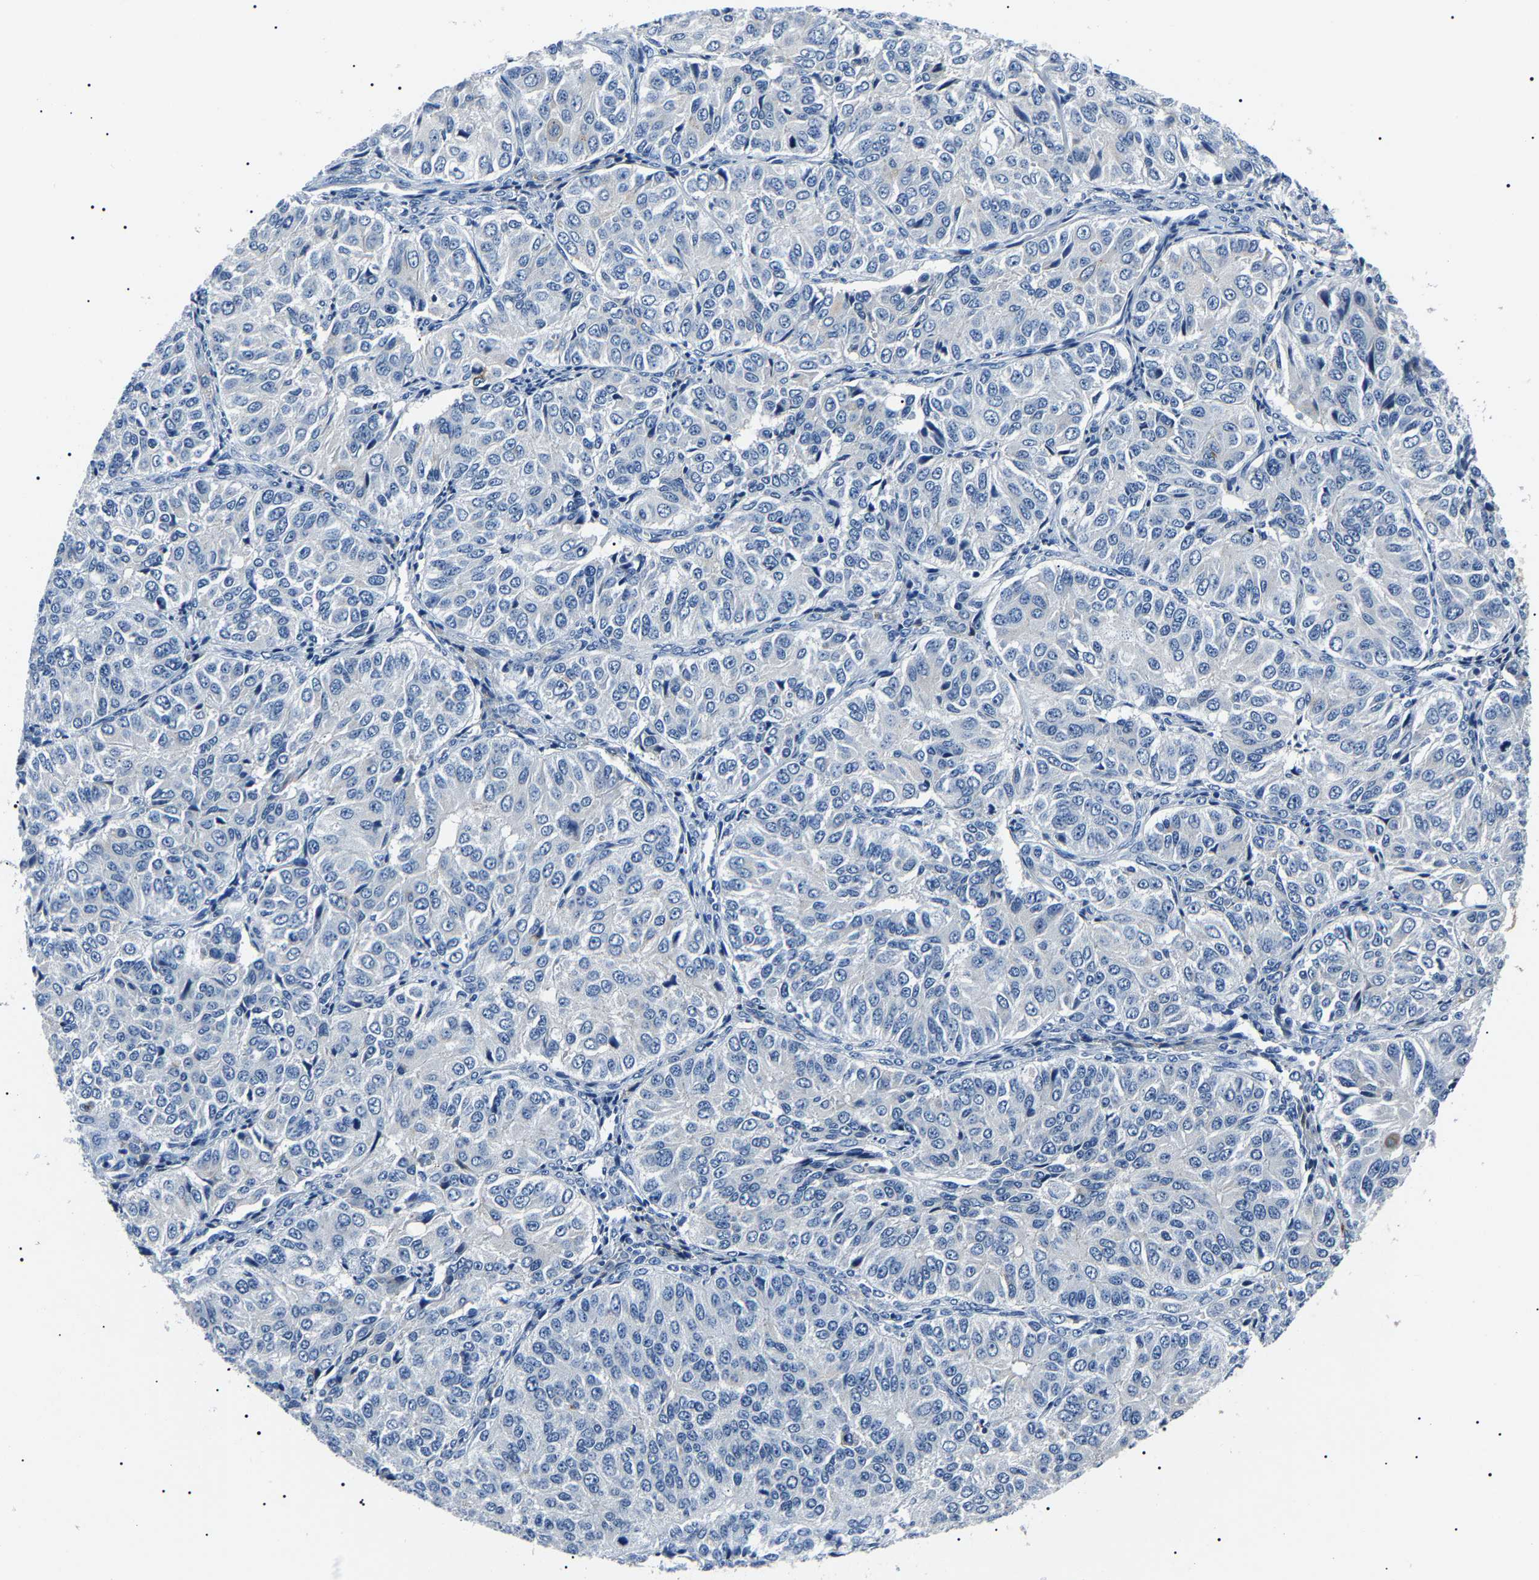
{"staining": {"intensity": "negative", "quantity": "none", "location": "none"}, "tissue": "ovarian cancer", "cell_type": "Tumor cells", "image_type": "cancer", "snomed": [{"axis": "morphology", "description": "Carcinoma, endometroid"}, {"axis": "topography", "description": "Ovary"}], "caption": "Micrograph shows no protein staining in tumor cells of ovarian cancer tissue. (Brightfield microscopy of DAB (3,3'-diaminobenzidine) IHC at high magnification).", "gene": "KLK15", "patient": {"sex": "female", "age": 51}}